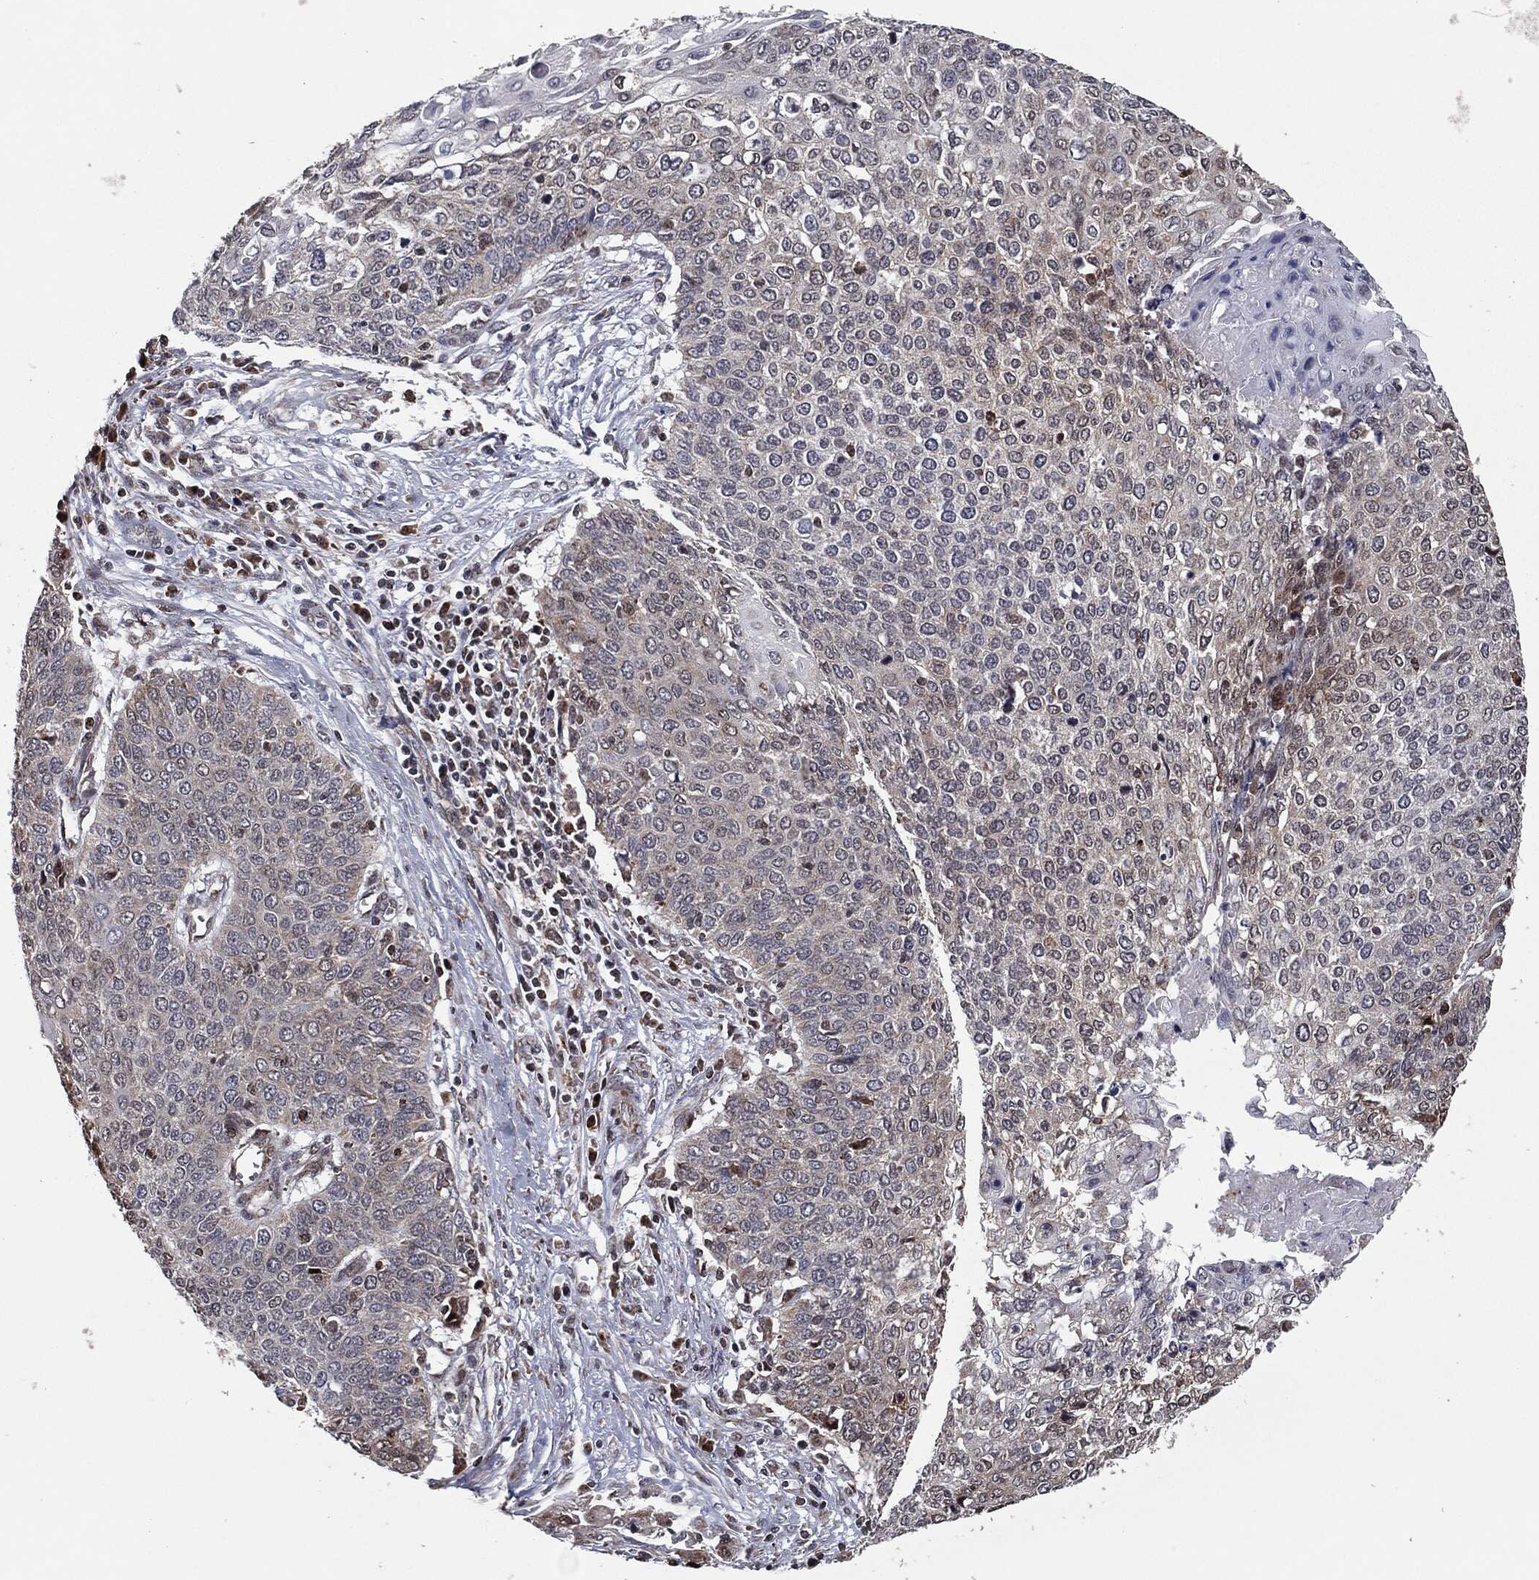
{"staining": {"intensity": "negative", "quantity": "none", "location": "none"}, "tissue": "cervical cancer", "cell_type": "Tumor cells", "image_type": "cancer", "snomed": [{"axis": "morphology", "description": "Squamous cell carcinoma, NOS"}, {"axis": "topography", "description": "Cervix"}], "caption": "Protein analysis of cervical cancer (squamous cell carcinoma) displays no significant expression in tumor cells.", "gene": "CHCHD2", "patient": {"sex": "female", "age": 39}}